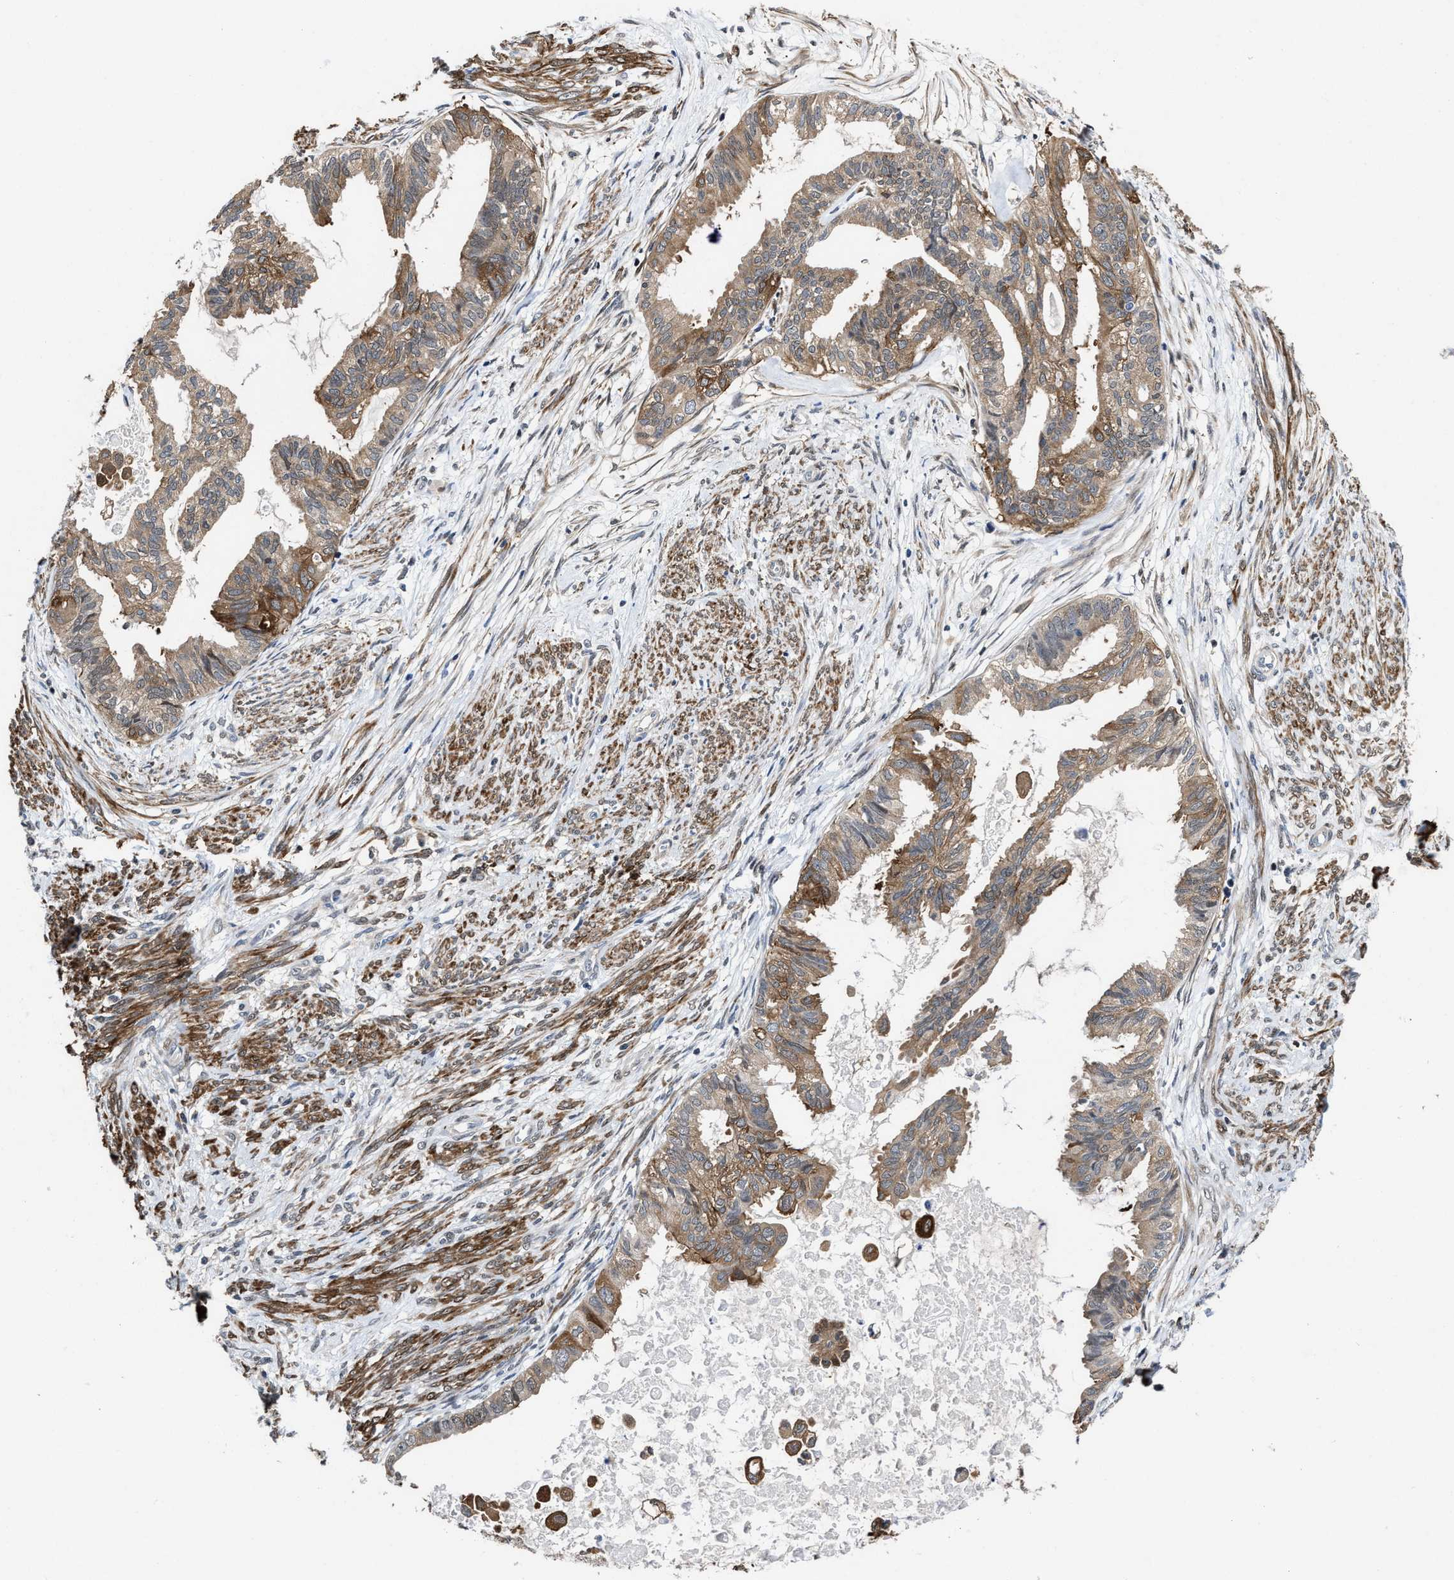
{"staining": {"intensity": "moderate", "quantity": ">75%", "location": "cytoplasmic/membranous"}, "tissue": "cervical cancer", "cell_type": "Tumor cells", "image_type": "cancer", "snomed": [{"axis": "morphology", "description": "Normal tissue, NOS"}, {"axis": "morphology", "description": "Adenocarcinoma, NOS"}, {"axis": "topography", "description": "Cervix"}, {"axis": "topography", "description": "Endometrium"}], "caption": "This image reveals IHC staining of human cervical cancer, with medium moderate cytoplasmic/membranous expression in approximately >75% of tumor cells.", "gene": "KIF12", "patient": {"sex": "female", "age": 86}}